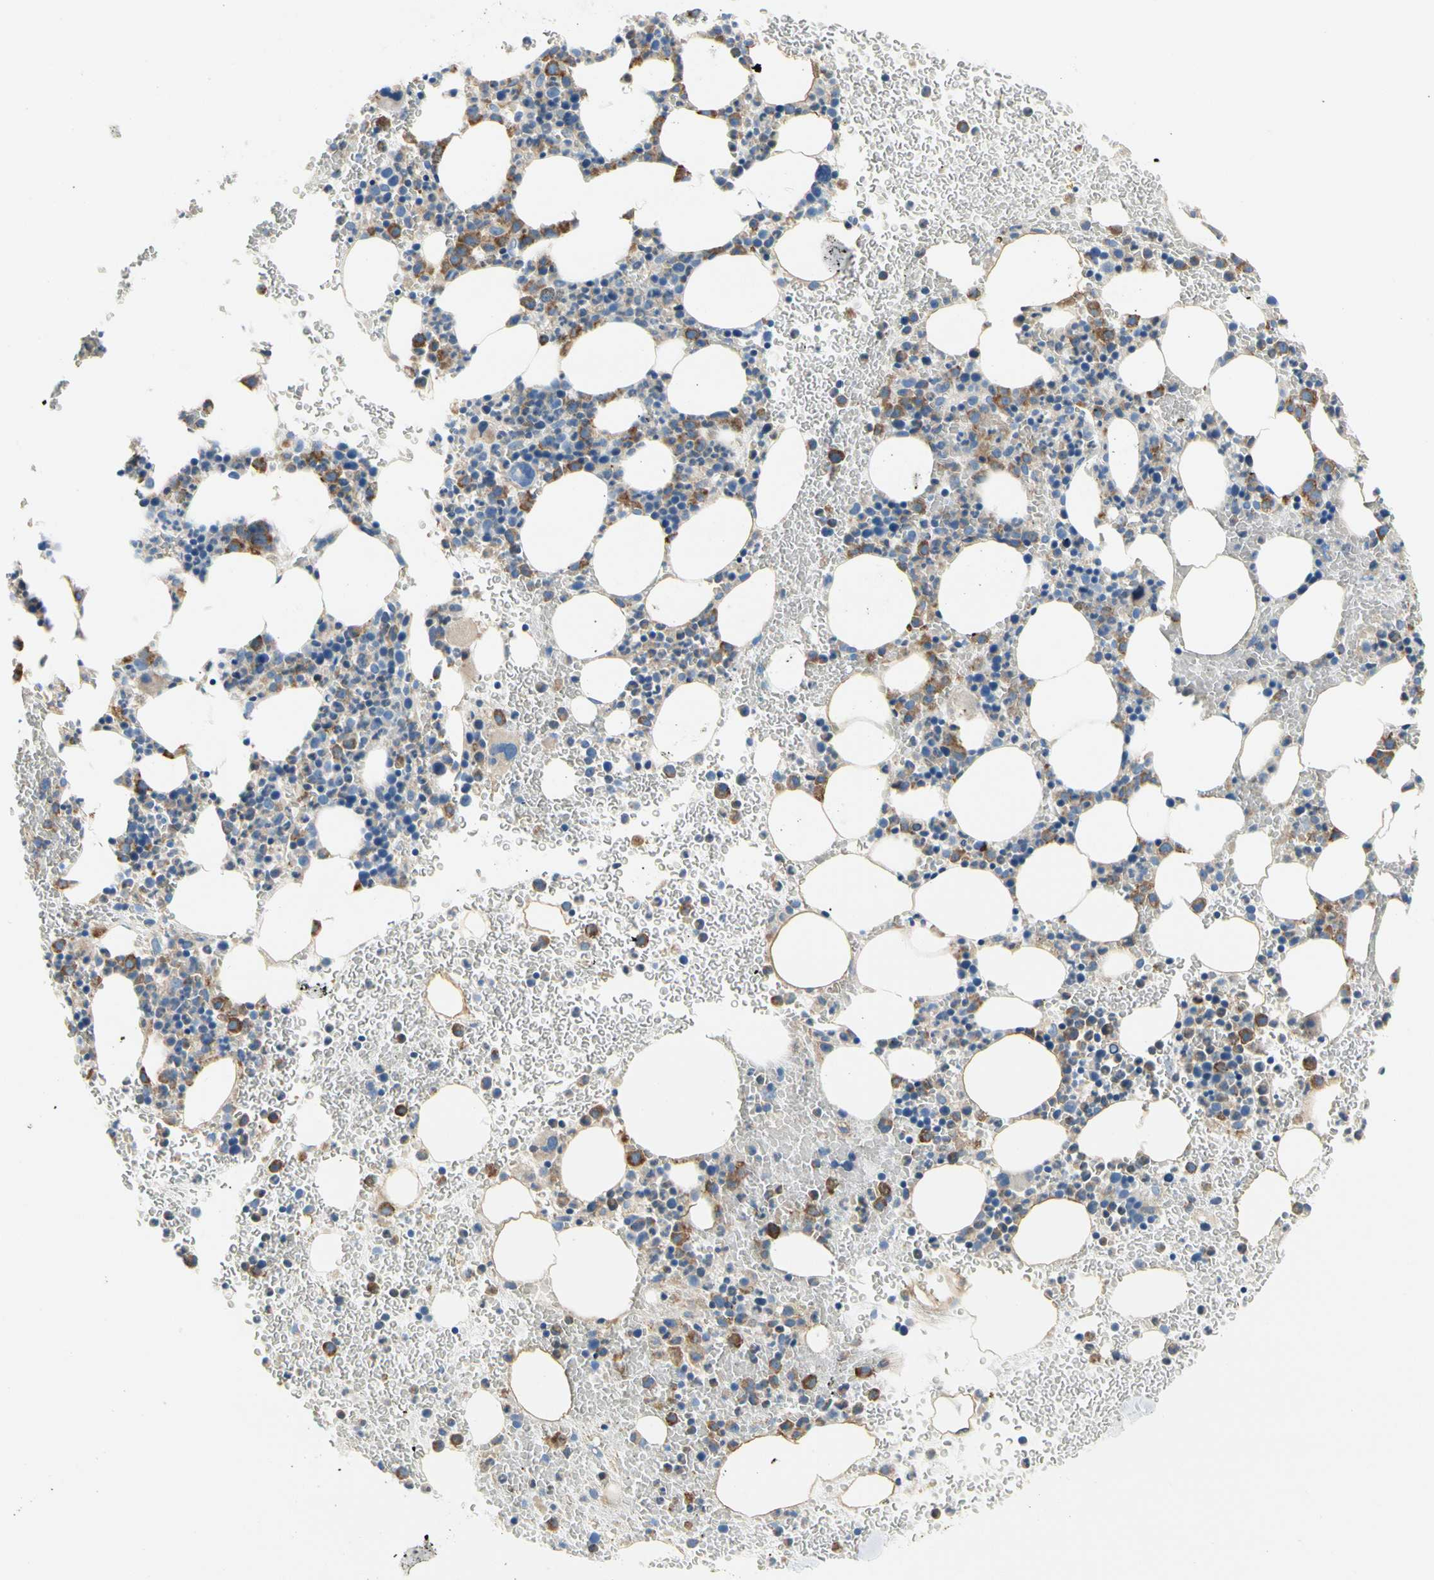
{"staining": {"intensity": "moderate", "quantity": "<25%", "location": "cytoplasmic/membranous"}, "tissue": "bone marrow", "cell_type": "Hematopoietic cells", "image_type": "normal", "snomed": [{"axis": "morphology", "description": "Normal tissue, NOS"}, {"axis": "morphology", "description": "Inflammation, NOS"}, {"axis": "topography", "description": "Bone marrow"}], "caption": "Immunohistochemistry (IHC) (DAB (3,3'-diaminobenzidine)) staining of unremarkable human bone marrow exhibits moderate cytoplasmic/membranous protein positivity in about <25% of hematopoietic cells. (IHC, brightfield microscopy, high magnification).", "gene": "STXBP1", "patient": {"sex": "female", "age": 54}}